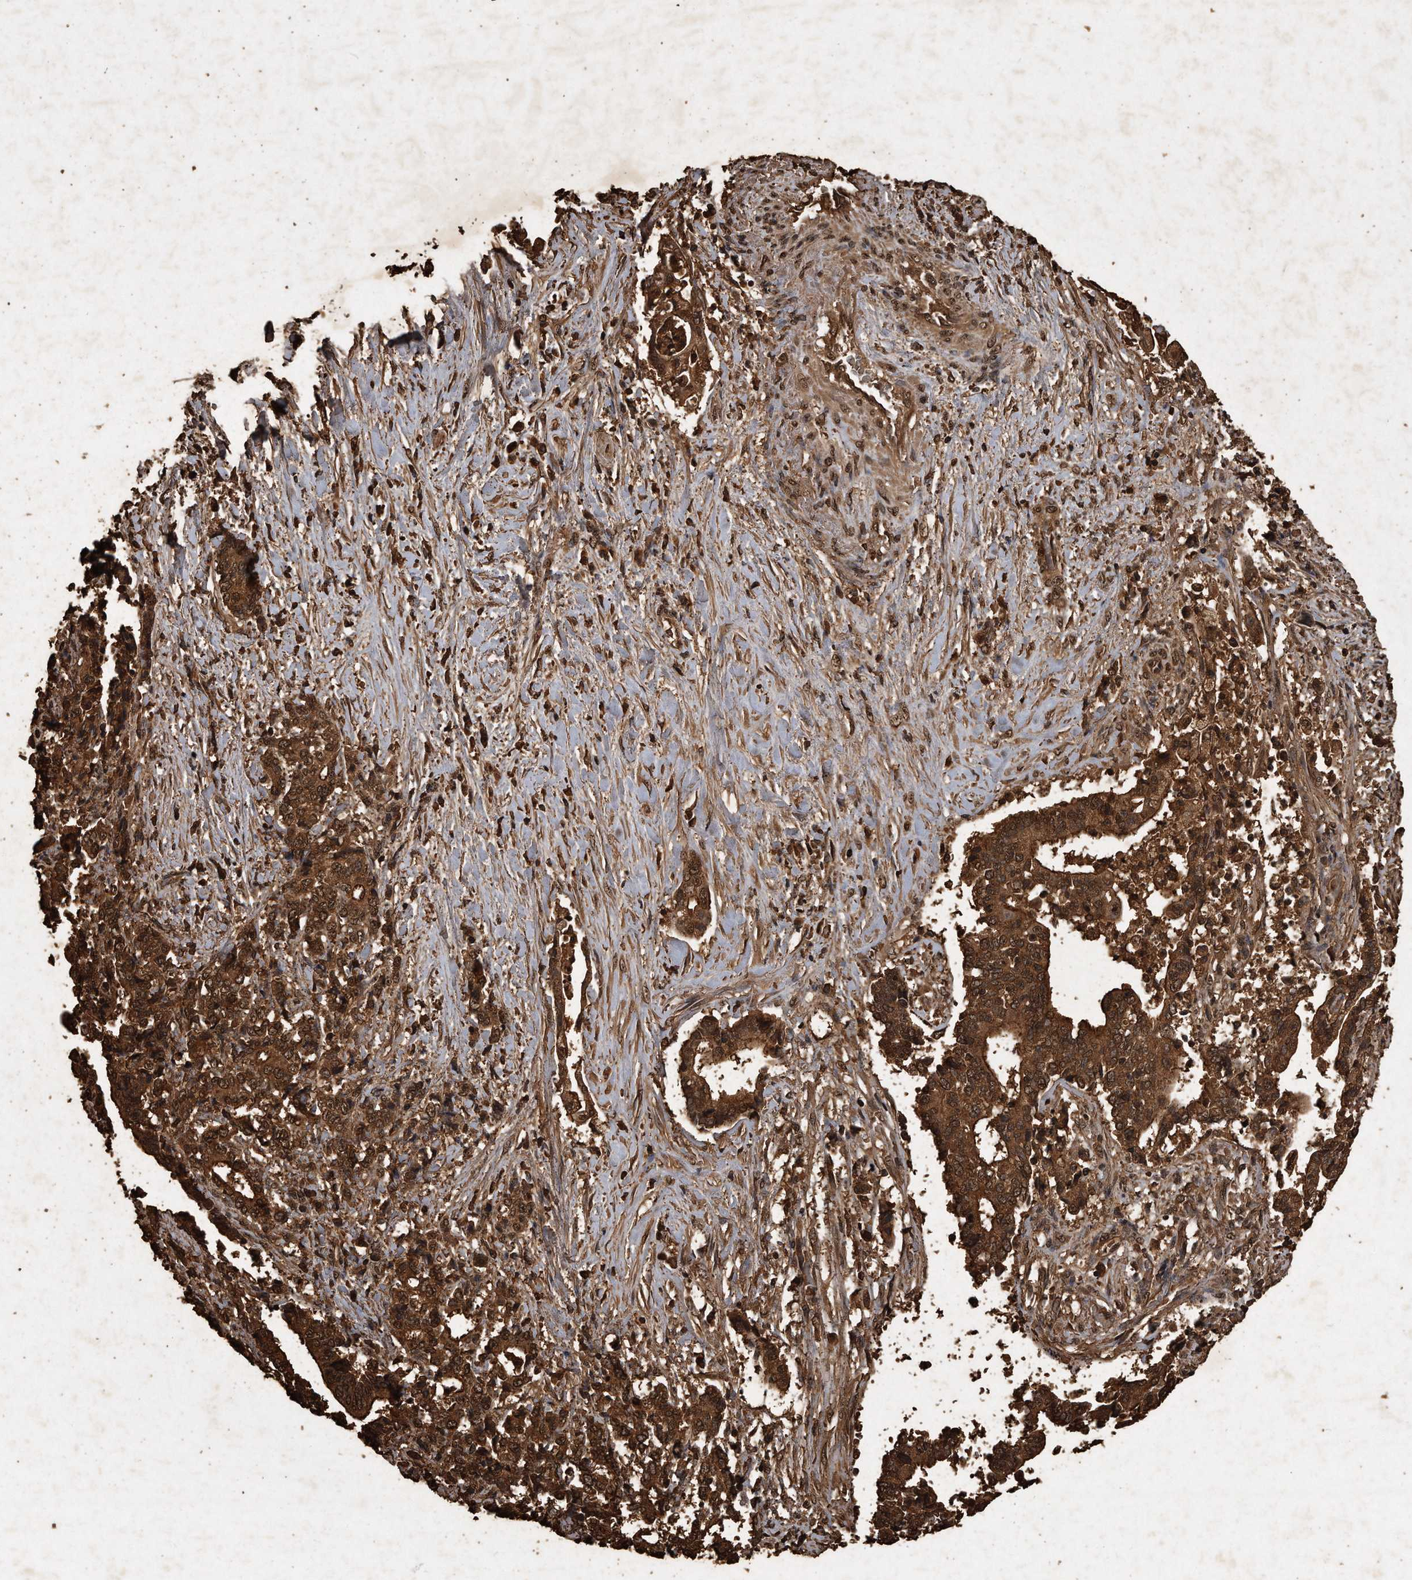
{"staining": {"intensity": "strong", "quantity": ">75%", "location": "cytoplasmic/membranous,nuclear"}, "tissue": "liver cancer", "cell_type": "Tumor cells", "image_type": "cancer", "snomed": [{"axis": "morphology", "description": "Cholangiocarcinoma"}, {"axis": "topography", "description": "Liver"}], "caption": "A brown stain highlights strong cytoplasmic/membranous and nuclear expression of a protein in human liver cholangiocarcinoma tumor cells.", "gene": "CFLAR", "patient": {"sex": "male", "age": 57}}